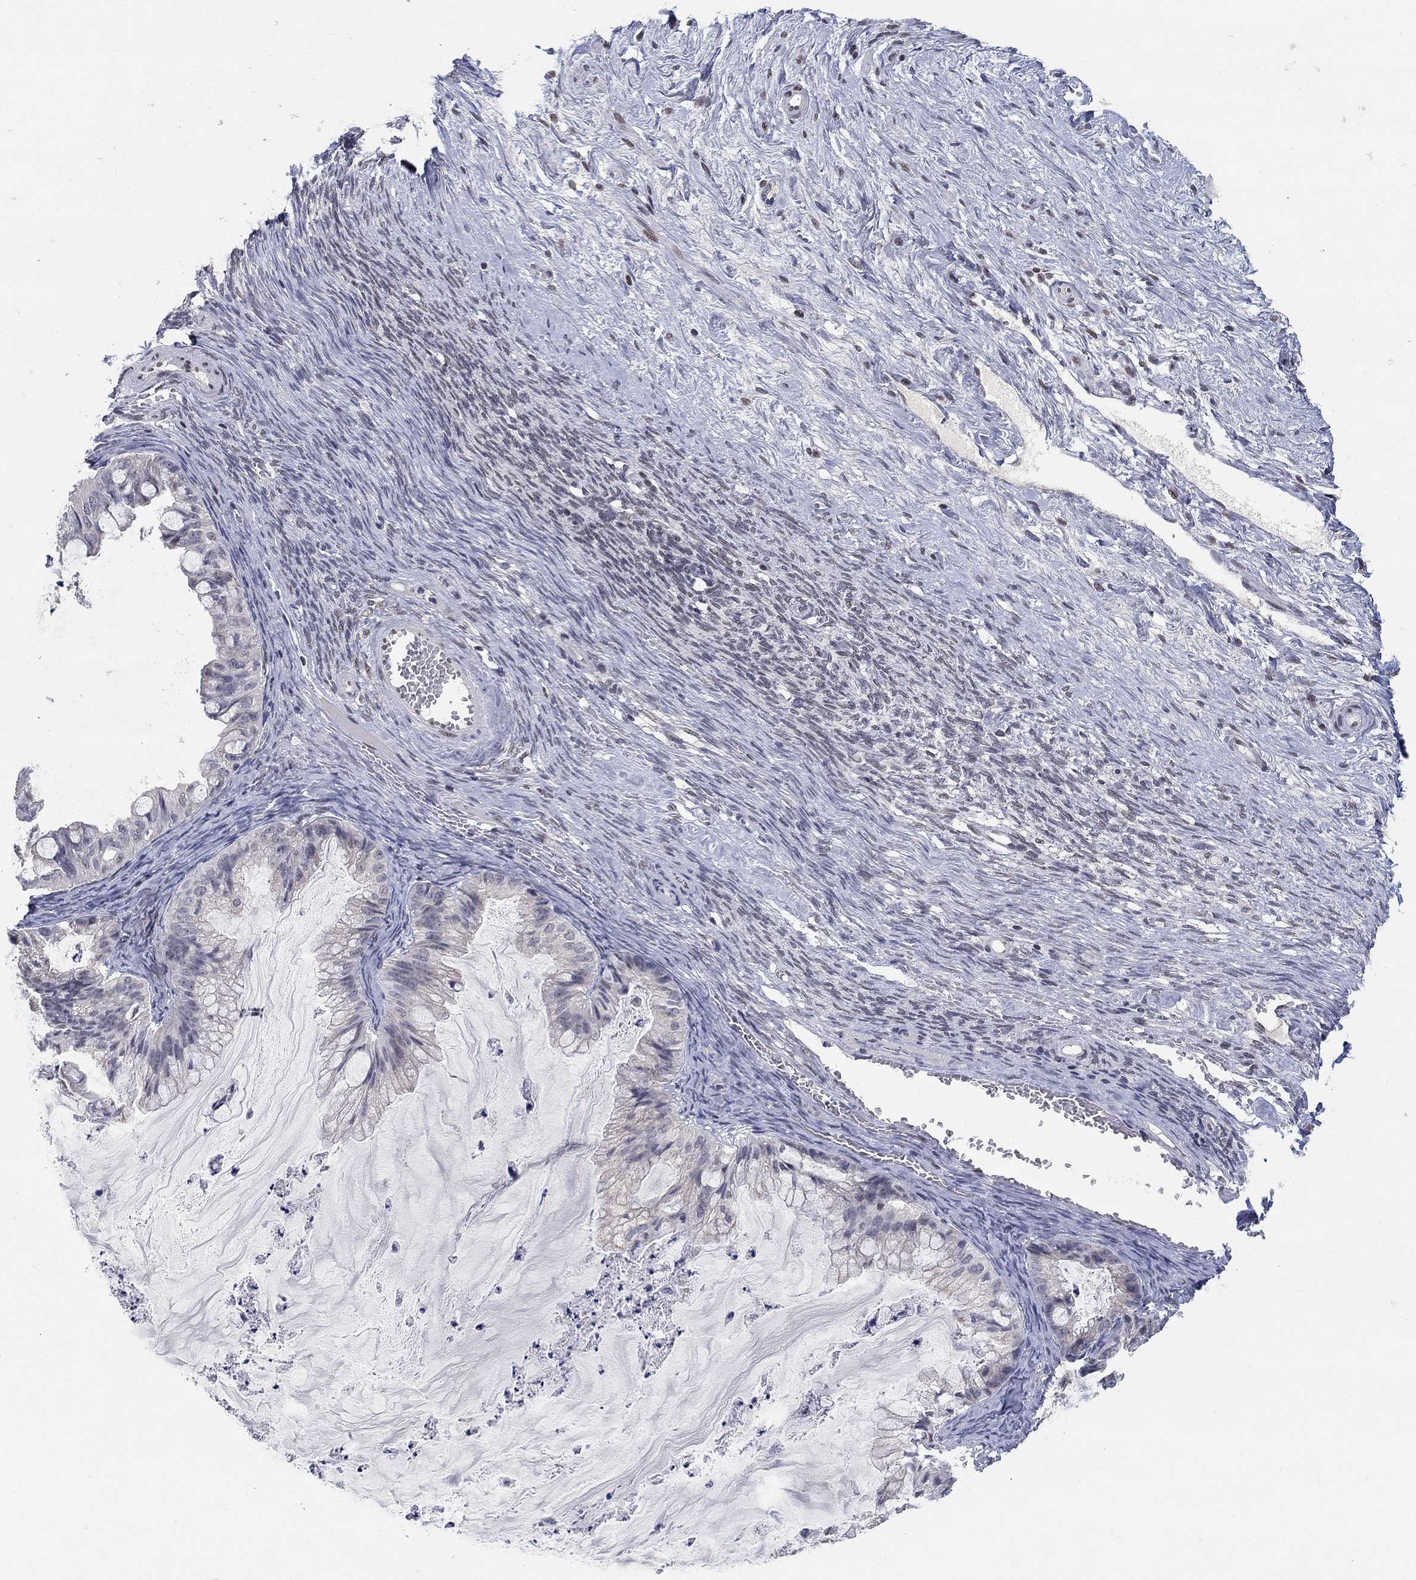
{"staining": {"intensity": "negative", "quantity": "none", "location": "none"}, "tissue": "ovarian cancer", "cell_type": "Tumor cells", "image_type": "cancer", "snomed": [{"axis": "morphology", "description": "Cystadenocarcinoma, mucinous, NOS"}, {"axis": "topography", "description": "Ovary"}], "caption": "Histopathology image shows no protein expression in tumor cells of ovarian cancer (mucinous cystadenocarcinoma) tissue.", "gene": "KLF12", "patient": {"sex": "female", "age": 57}}